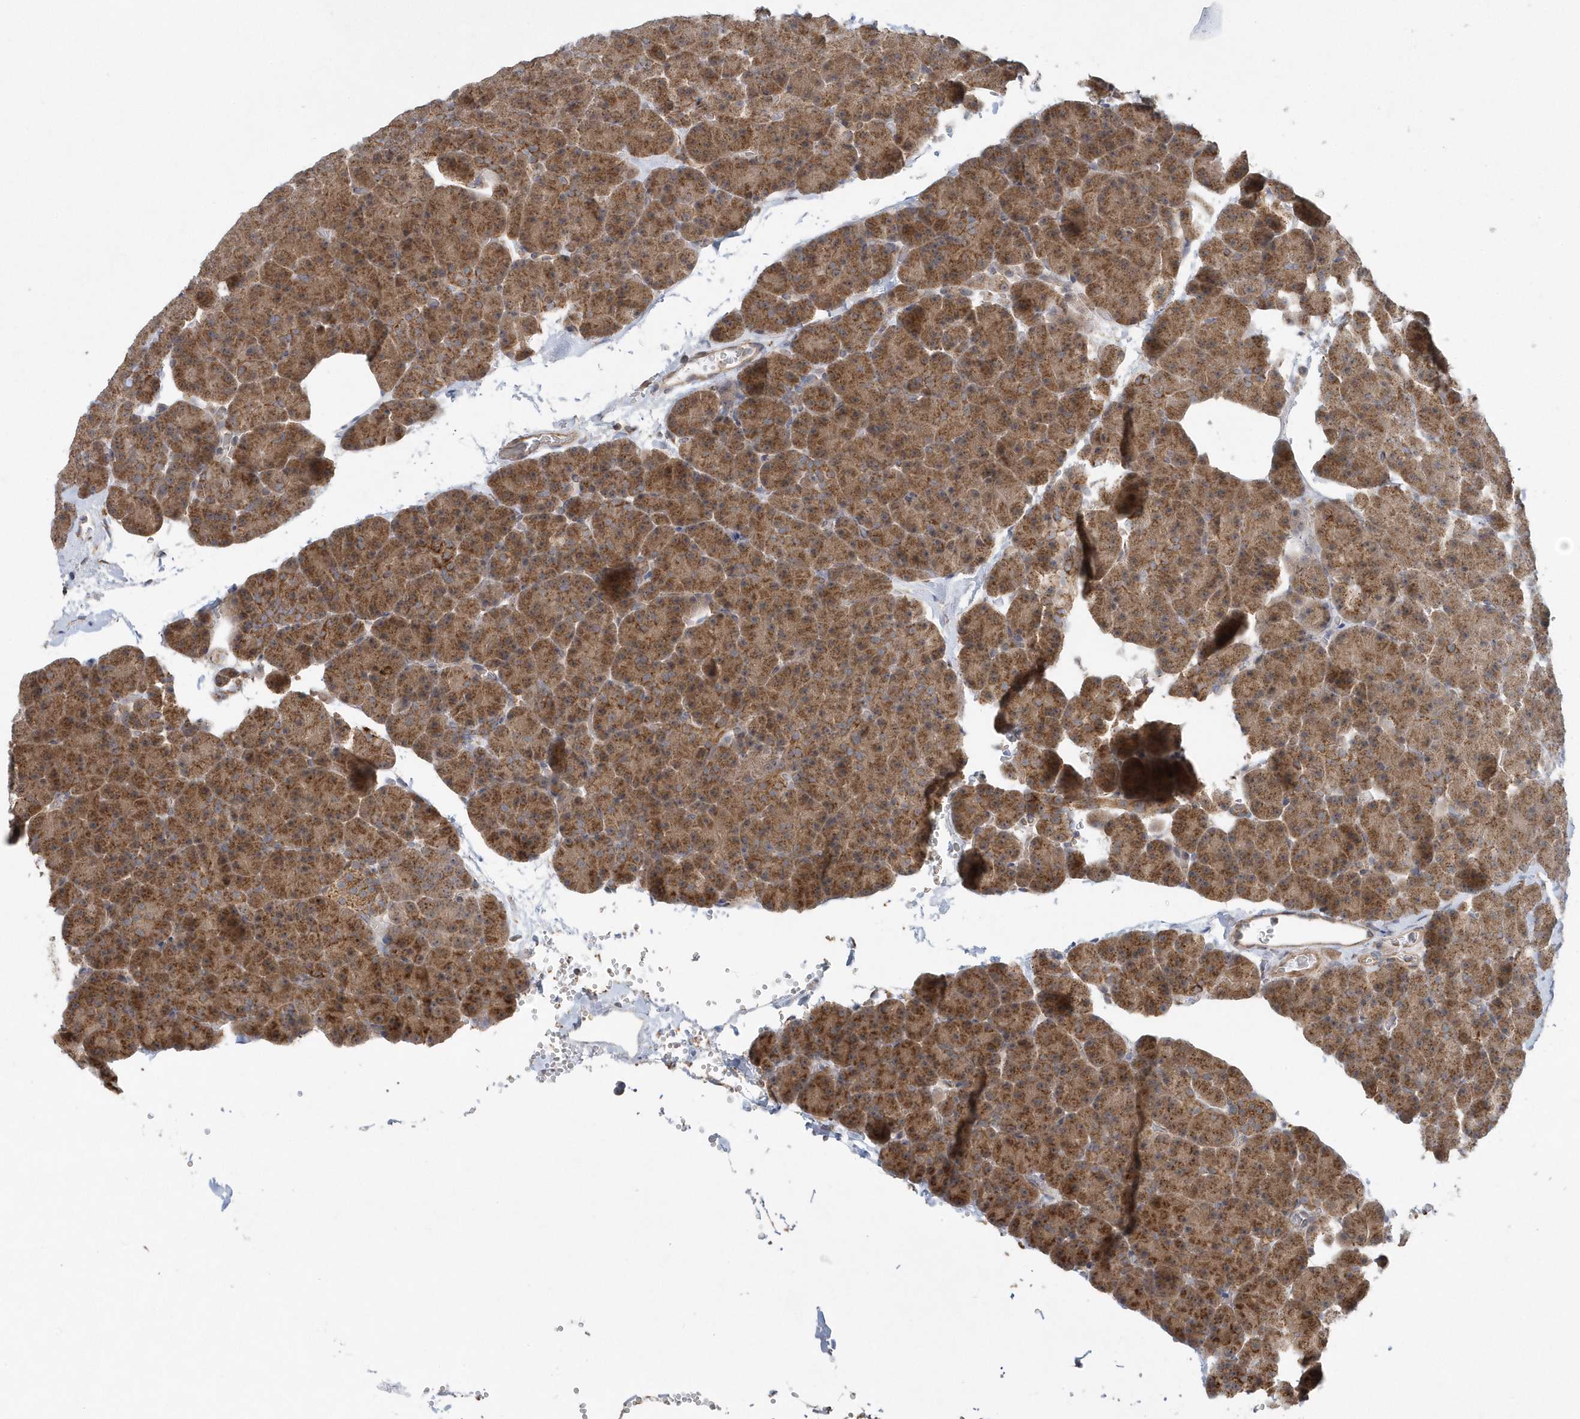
{"staining": {"intensity": "moderate", "quantity": ">75%", "location": "cytoplasmic/membranous"}, "tissue": "pancreas", "cell_type": "Exocrine glandular cells", "image_type": "normal", "snomed": [{"axis": "morphology", "description": "Normal tissue, NOS"}, {"axis": "morphology", "description": "Carcinoid, malignant, NOS"}, {"axis": "topography", "description": "Pancreas"}], "caption": "DAB immunohistochemical staining of benign human pancreas exhibits moderate cytoplasmic/membranous protein positivity in about >75% of exocrine glandular cells. (DAB (3,3'-diaminobenzidine) IHC, brown staining for protein, blue staining for nuclei).", "gene": "PPP1R7", "patient": {"sex": "female", "age": 35}}